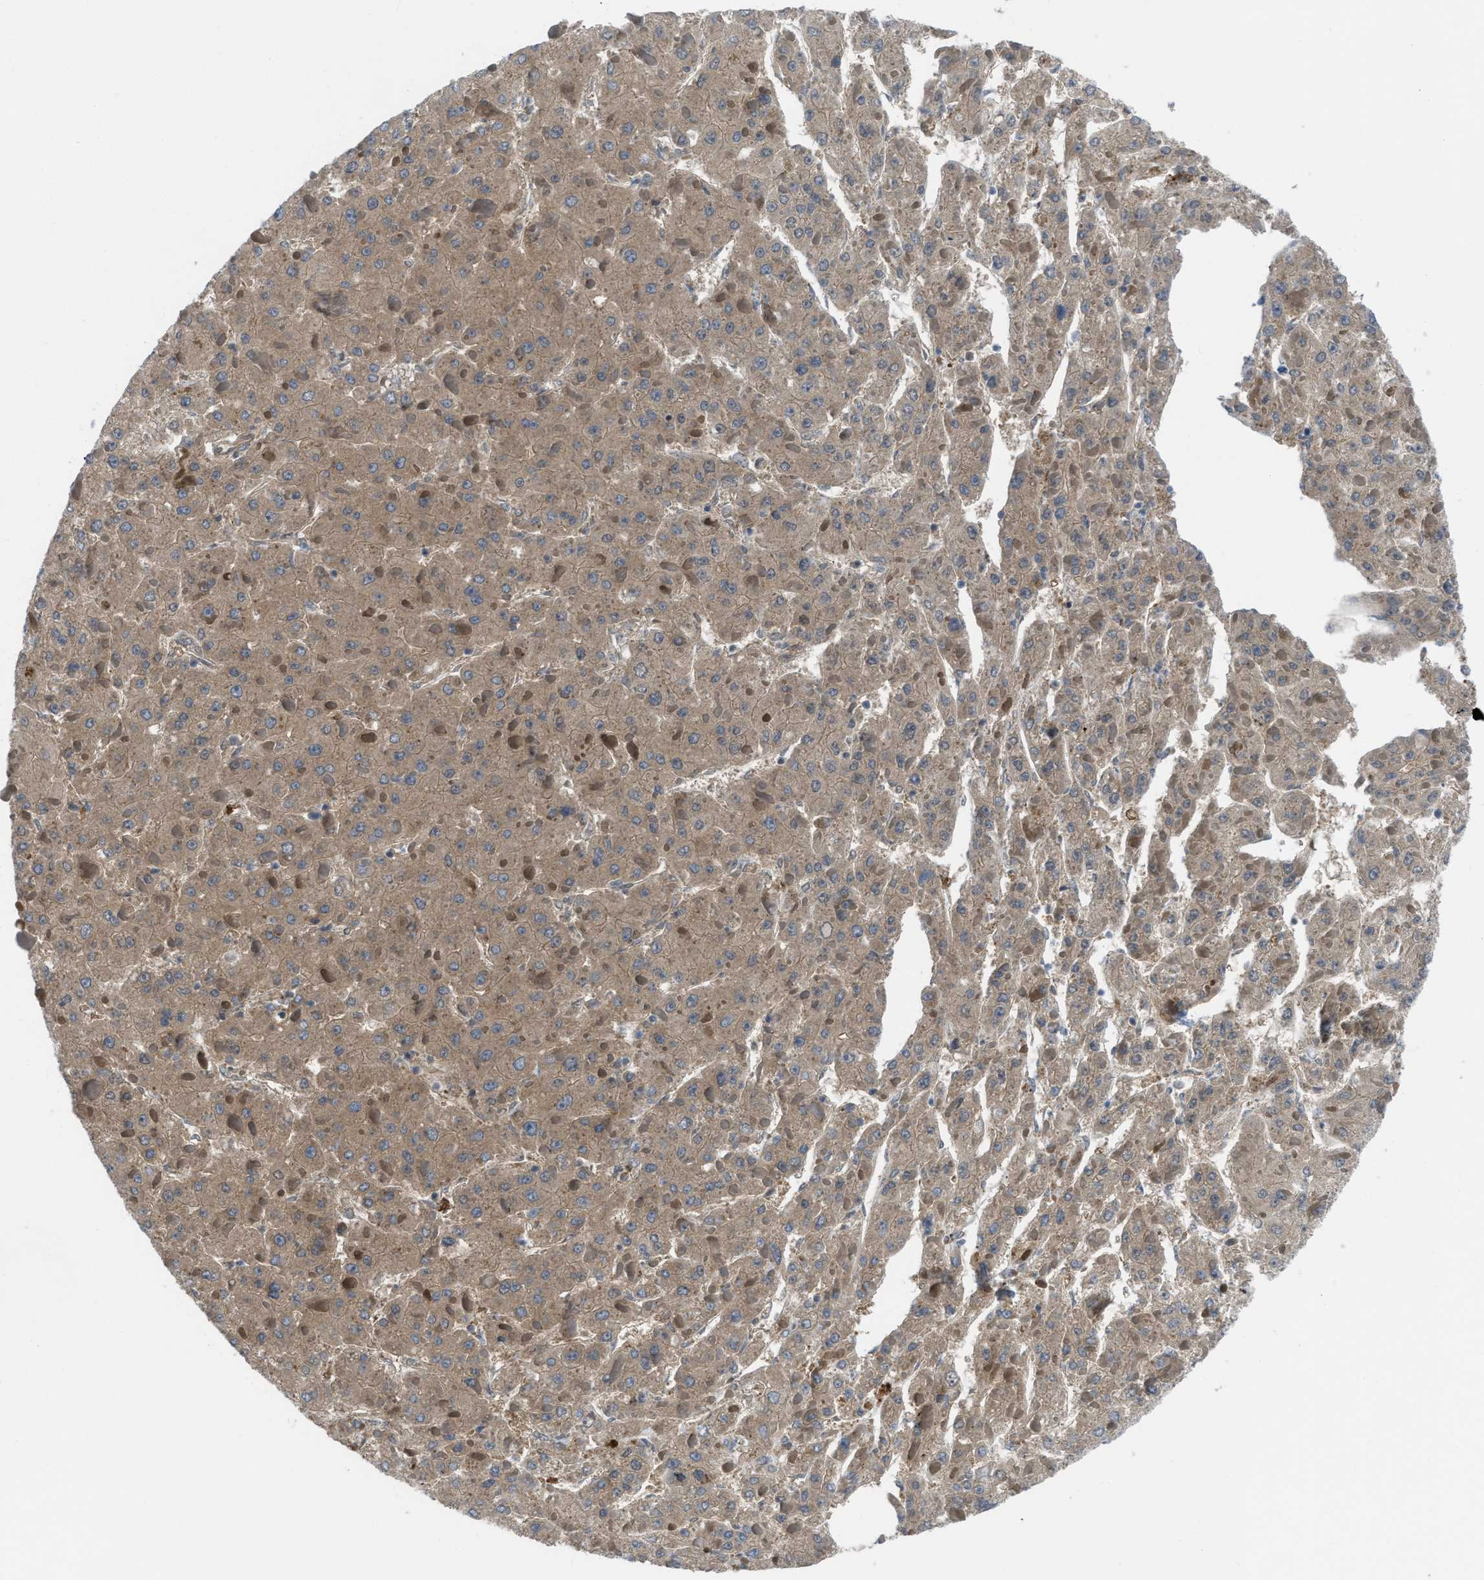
{"staining": {"intensity": "moderate", "quantity": ">75%", "location": "cytoplasmic/membranous"}, "tissue": "liver cancer", "cell_type": "Tumor cells", "image_type": "cancer", "snomed": [{"axis": "morphology", "description": "Carcinoma, Hepatocellular, NOS"}, {"axis": "topography", "description": "Liver"}], "caption": "This is an image of immunohistochemistry (IHC) staining of liver cancer, which shows moderate positivity in the cytoplasmic/membranous of tumor cells.", "gene": "BAZ2B", "patient": {"sex": "female", "age": 73}}